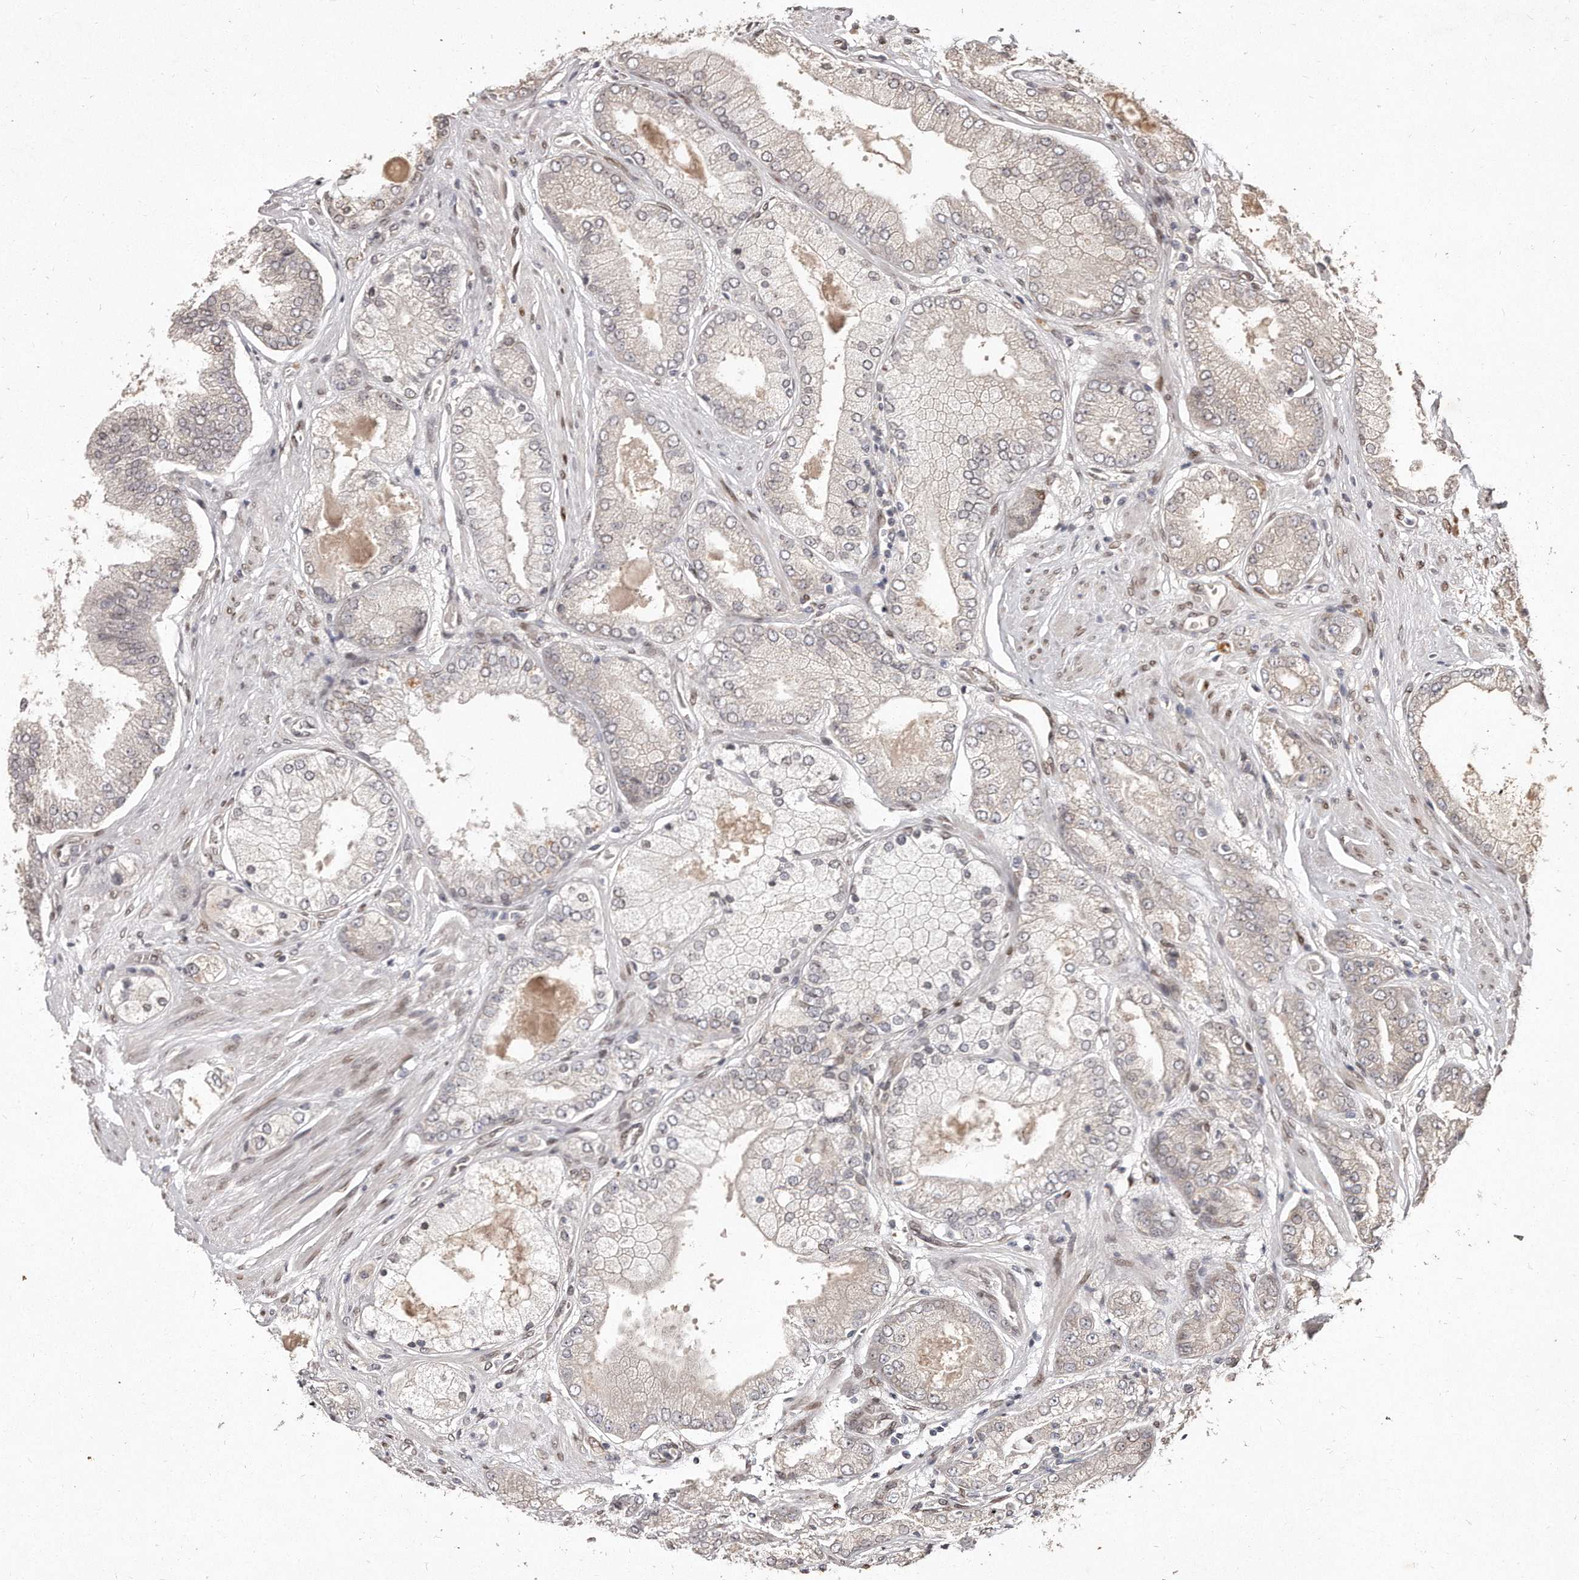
{"staining": {"intensity": "negative", "quantity": "none", "location": "none"}, "tissue": "prostate cancer", "cell_type": "Tumor cells", "image_type": "cancer", "snomed": [{"axis": "morphology", "description": "Adenocarcinoma, High grade"}, {"axis": "topography", "description": "Prostate"}], "caption": "Histopathology image shows no significant protein expression in tumor cells of prostate high-grade adenocarcinoma. The staining is performed using DAB (3,3'-diaminobenzidine) brown chromogen with nuclei counter-stained in using hematoxylin.", "gene": "HASPIN", "patient": {"sex": "male", "age": 58}}